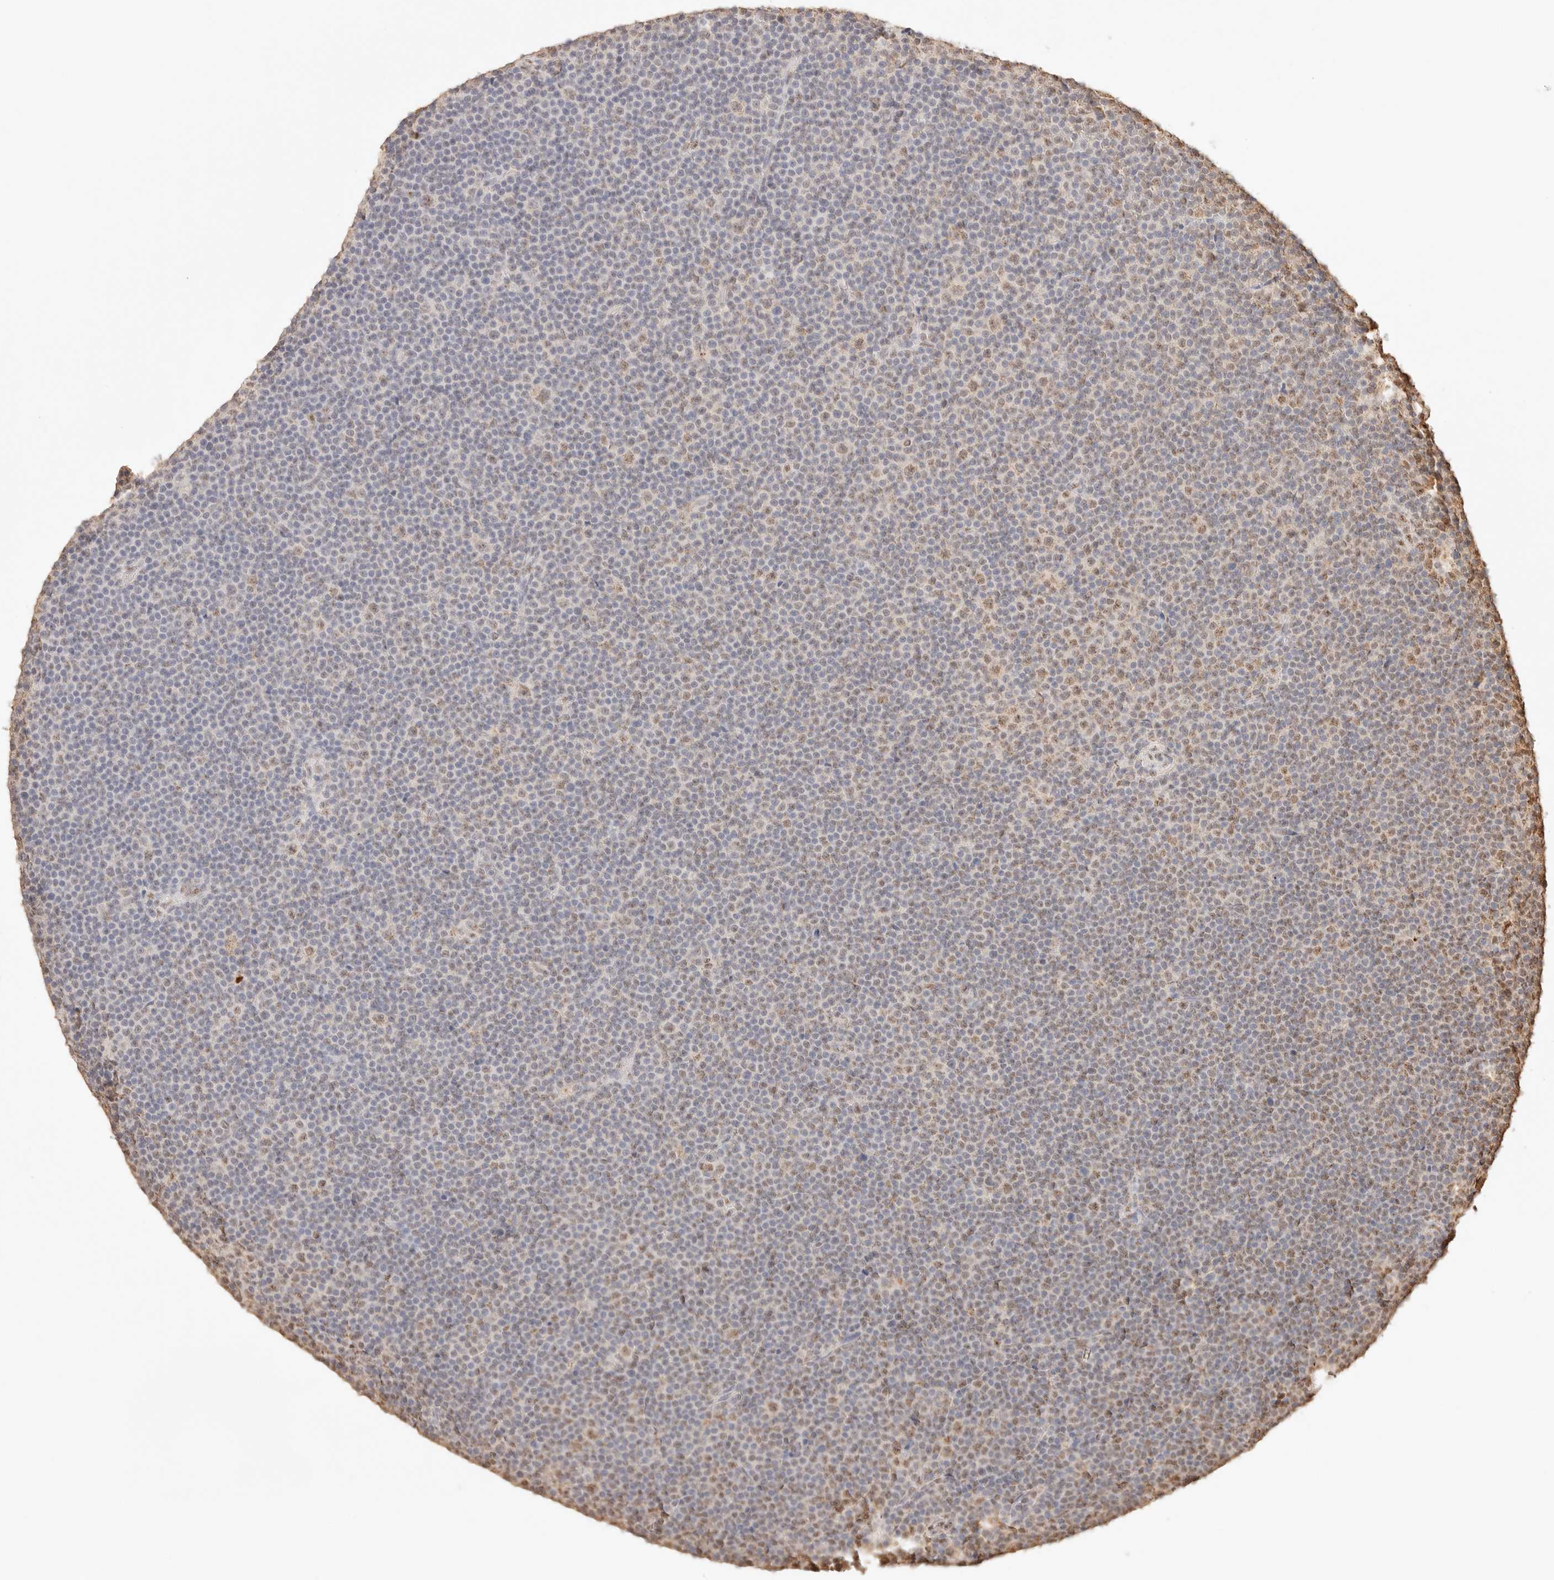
{"staining": {"intensity": "moderate", "quantity": "<25%", "location": "nuclear"}, "tissue": "lymphoma", "cell_type": "Tumor cells", "image_type": "cancer", "snomed": [{"axis": "morphology", "description": "Malignant lymphoma, non-Hodgkin's type, Low grade"}, {"axis": "topography", "description": "Lymph node"}], "caption": "Lymphoma stained for a protein (brown) displays moderate nuclear positive expression in about <25% of tumor cells.", "gene": "IL1R2", "patient": {"sex": "female", "age": 67}}